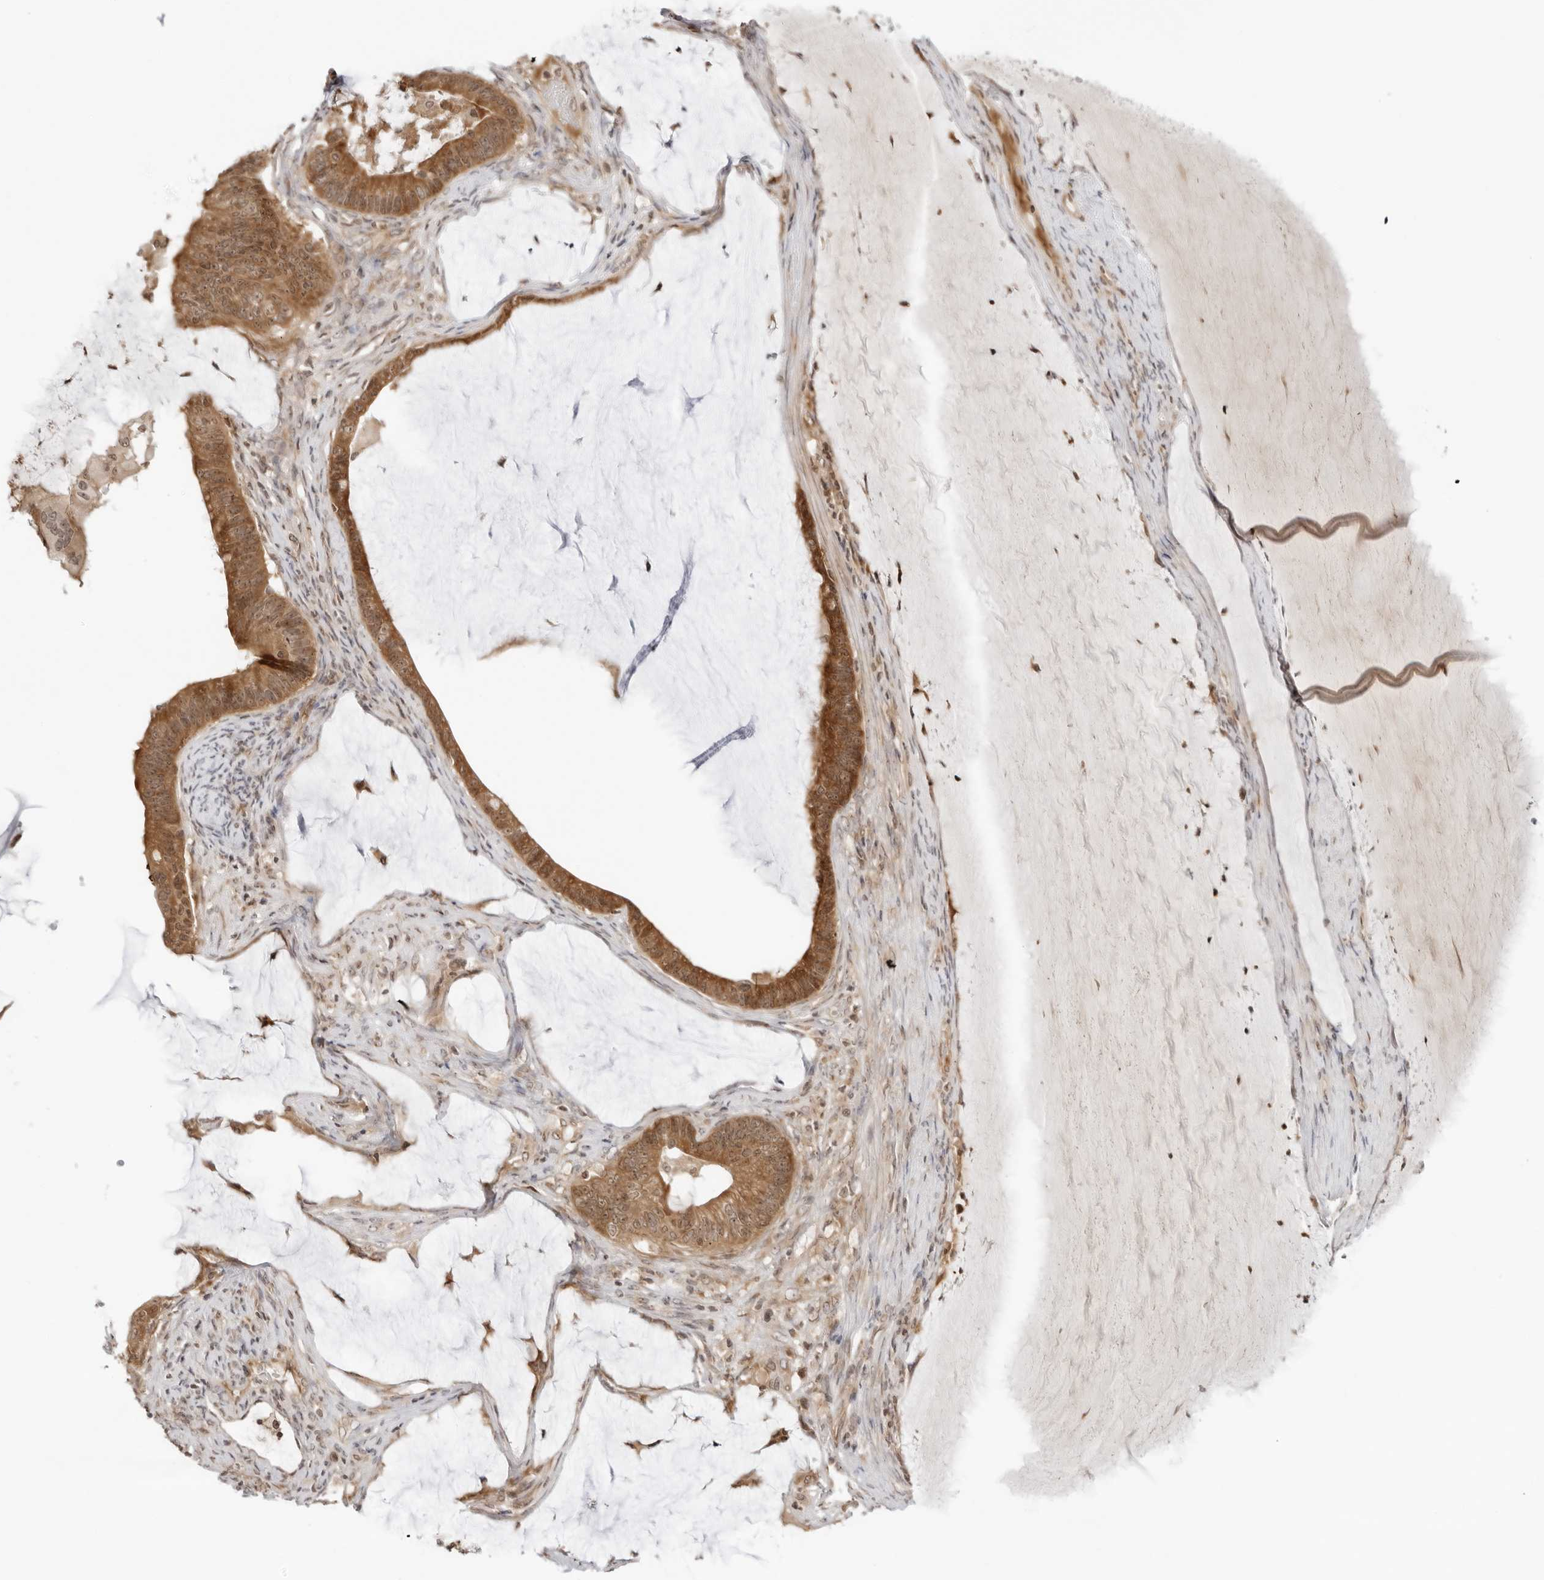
{"staining": {"intensity": "strong", "quantity": ">75%", "location": "cytoplasmic/membranous"}, "tissue": "ovarian cancer", "cell_type": "Tumor cells", "image_type": "cancer", "snomed": [{"axis": "morphology", "description": "Cystadenocarcinoma, mucinous, NOS"}, {"axis": "topography", "description": "Ovary"}], "caption": "Protein staining by IHC shows strong cytoplasmic/membranous expression in about >75% of tumor cells in ovarian cancer (mucinous cystadenocarcinoma).", "gene": "PRRC2C", "patient": {"sex": "female", "age": 61}}